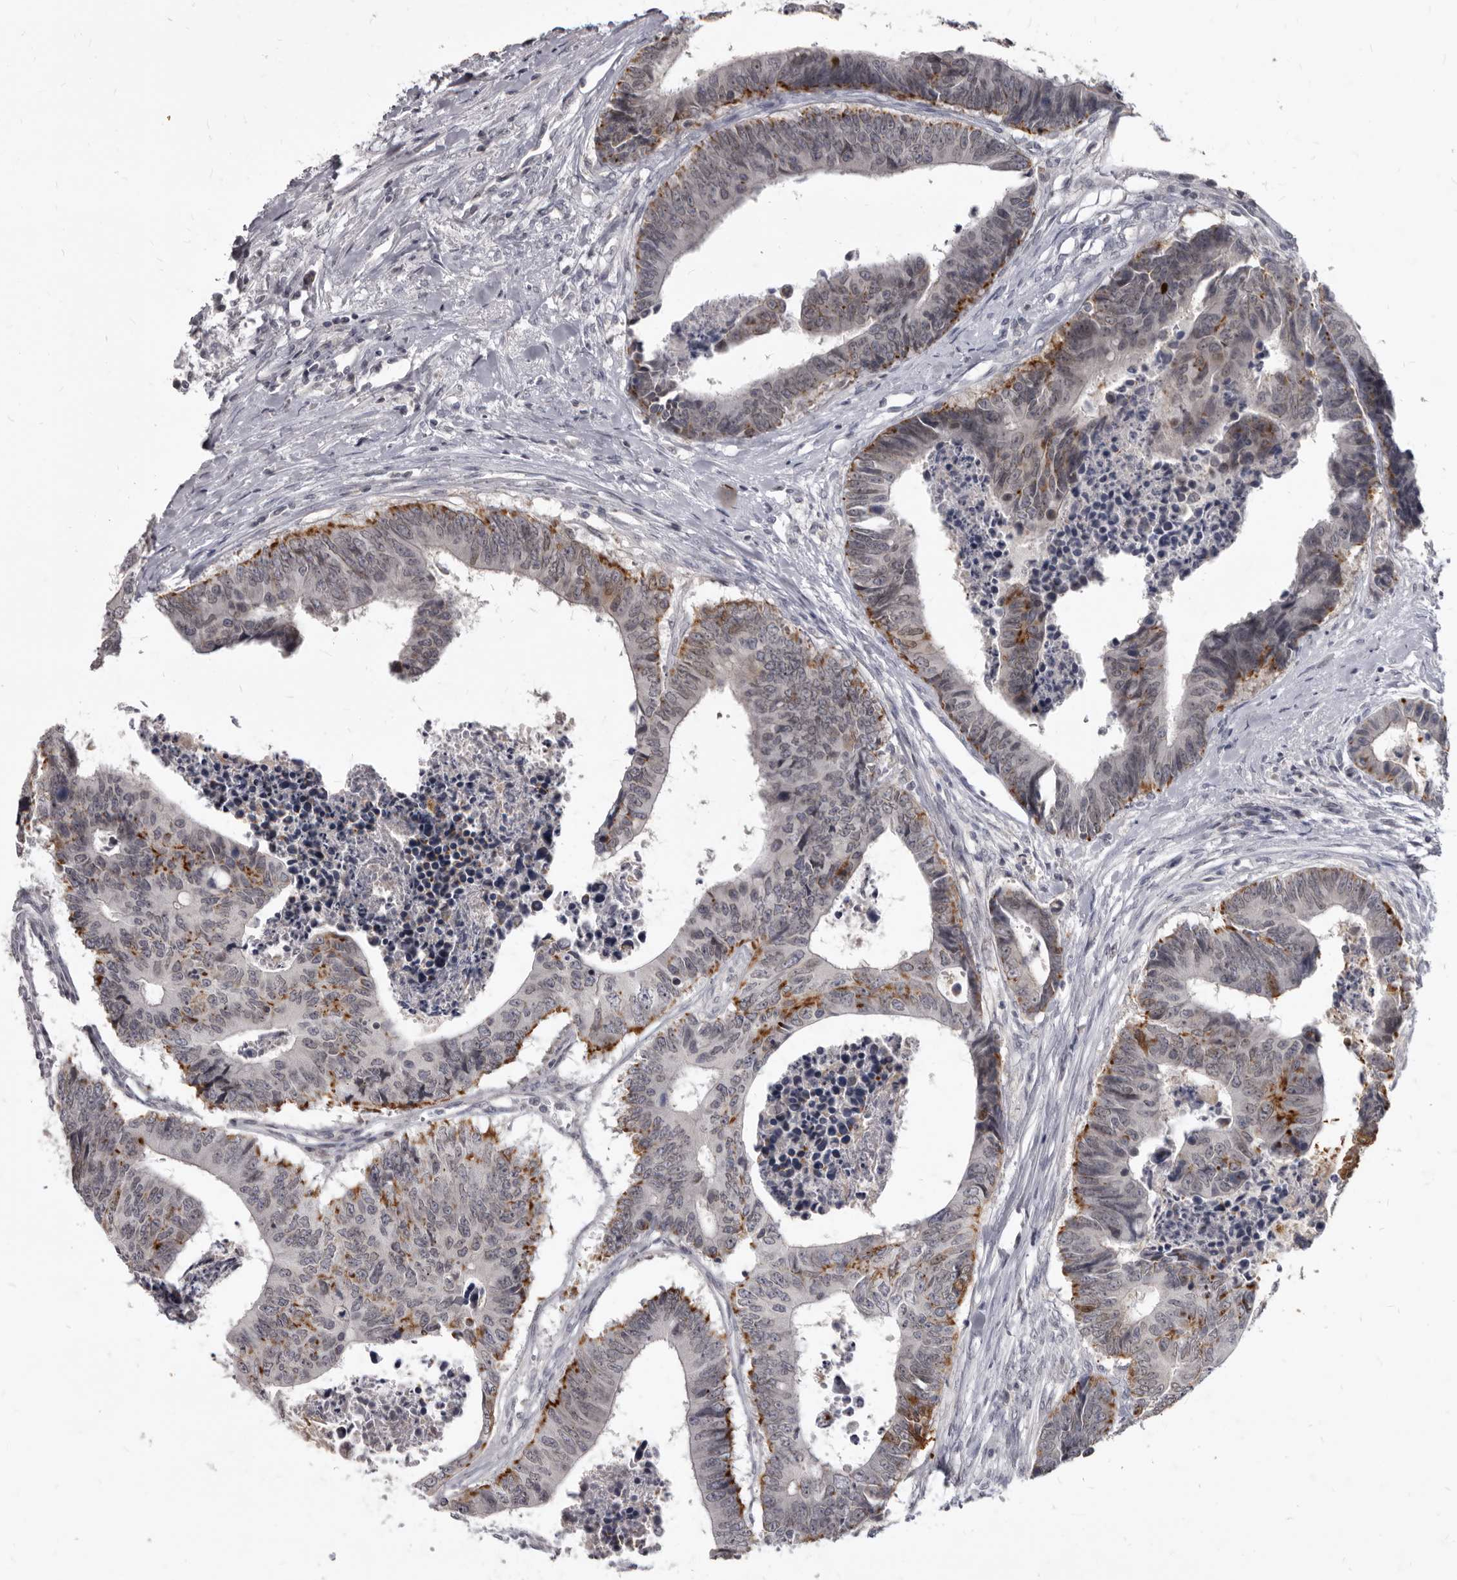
{"staining": {"intensity": "moderate", "quantity": "<25%", "location": "cytoplasmic/membranous"}, "tissue": "colorectal cancer", "cell_type": "Tumor cells", "image_type": "cancer", "snomed": [{"axis": "morphology", "description": "Adenocarcinoma, NOS"}, {"axis": "topography", "description": "Rectum"}], "caption": "Adenocarcinoma (colorectal) stained for a protein (brown) reveals moderate cytoplasmic/membranous positive staining in approximately <25% of tumor cells.", "gene": "SULT1E1", "patient": {"sex": "male", "age": 84}}